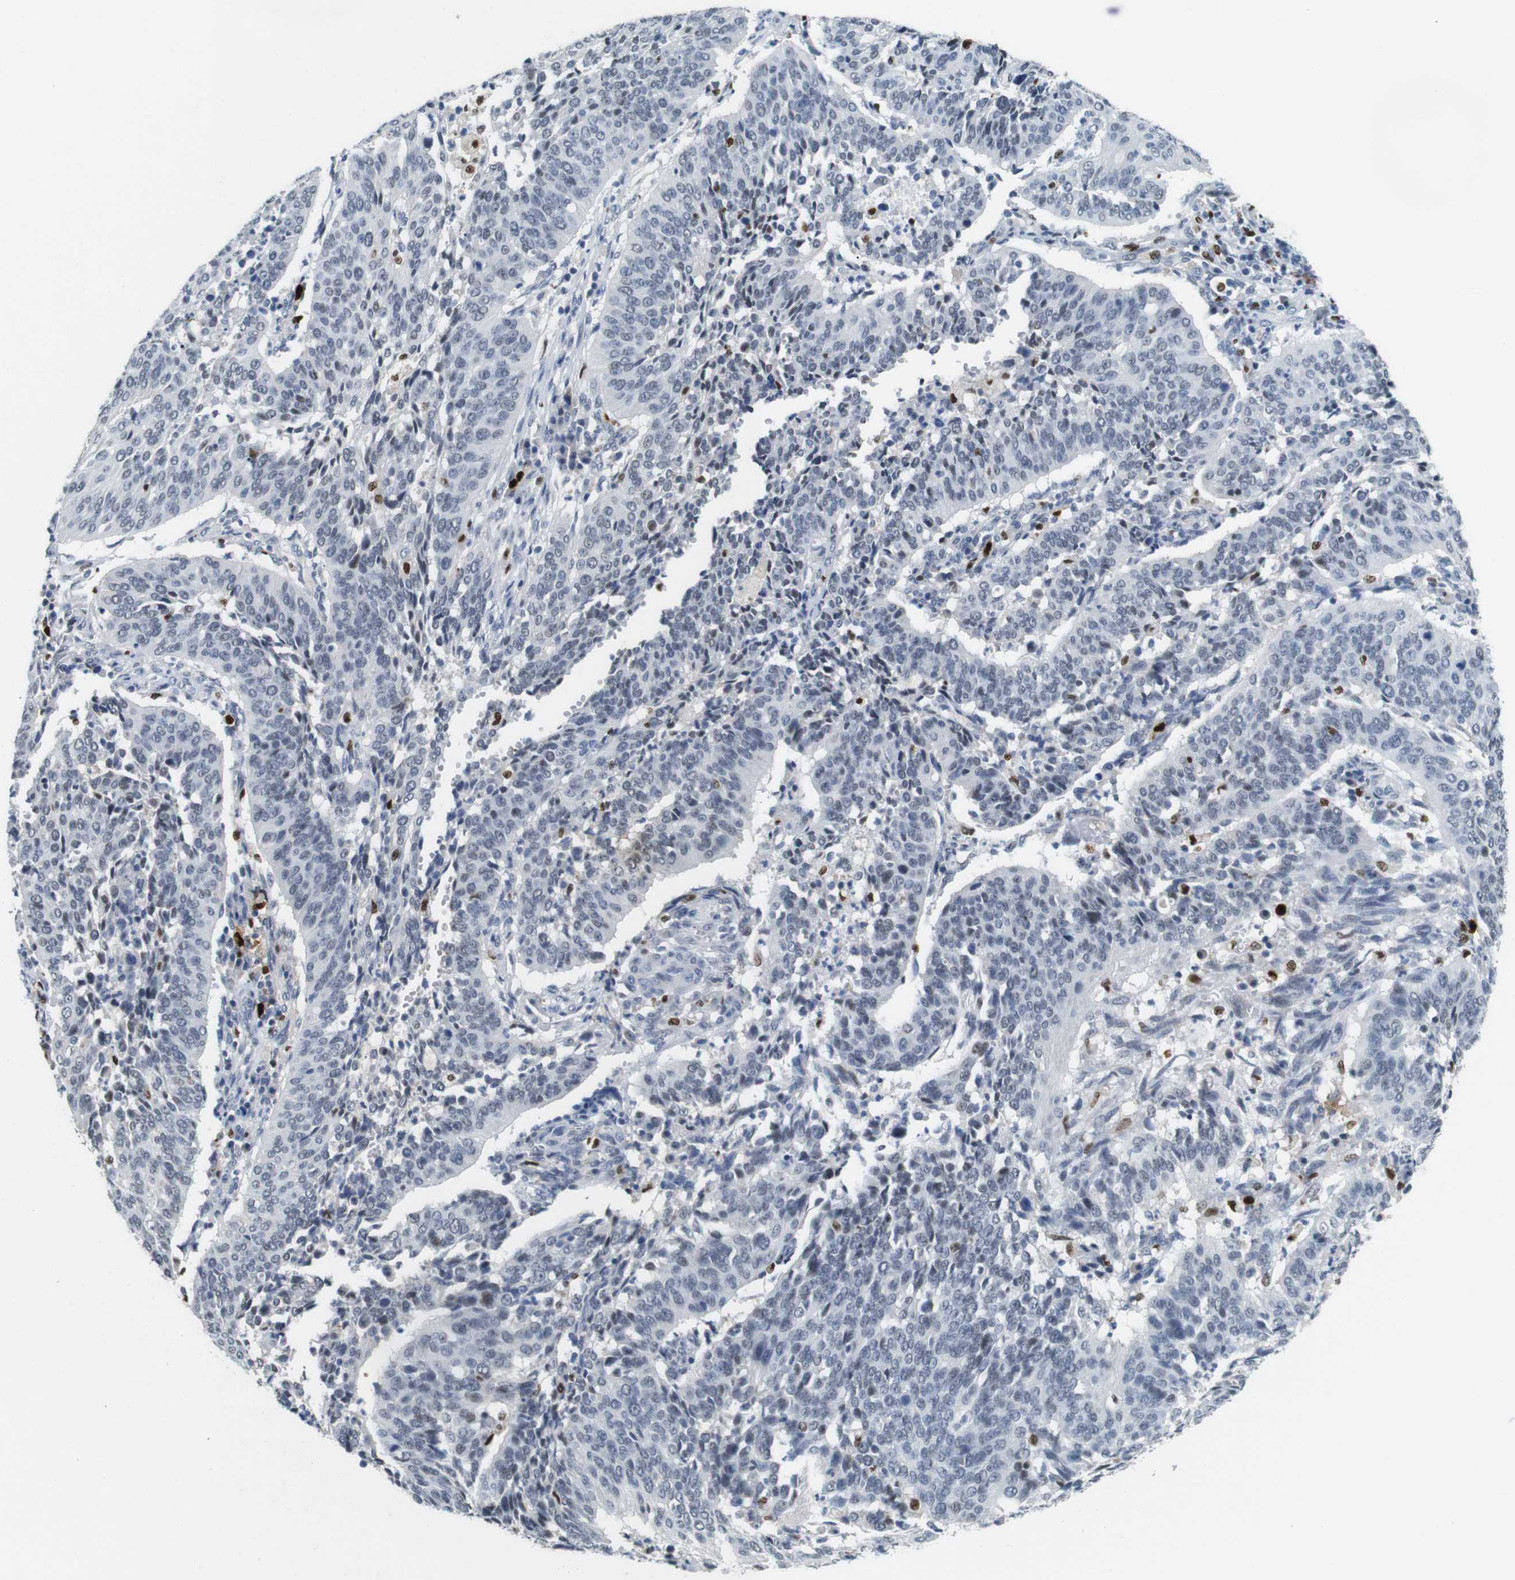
{"staining": {"intensity": "negative", "quantity": "none", "location": "none"}, "tissue": "cervical cancer", "cell_type": "Tumor cells", "image_type": "cancer", "snomed": [{"axis": "morphology", "description": "Normal tissue, NOS"}, {"axis": "morphology", "description": "Squamous cell carcinoma, NOS"}, {"axis": "topography", "description": "Cervix"}], "caption": "Immunohistochemistry photomicrograph of neoplastic tissue: human cervical cancer stained with DAB shows no significant protein positivity in tumor cells.", "gene": "IRF8", "patient": {"sex": "female", "age": 39}}